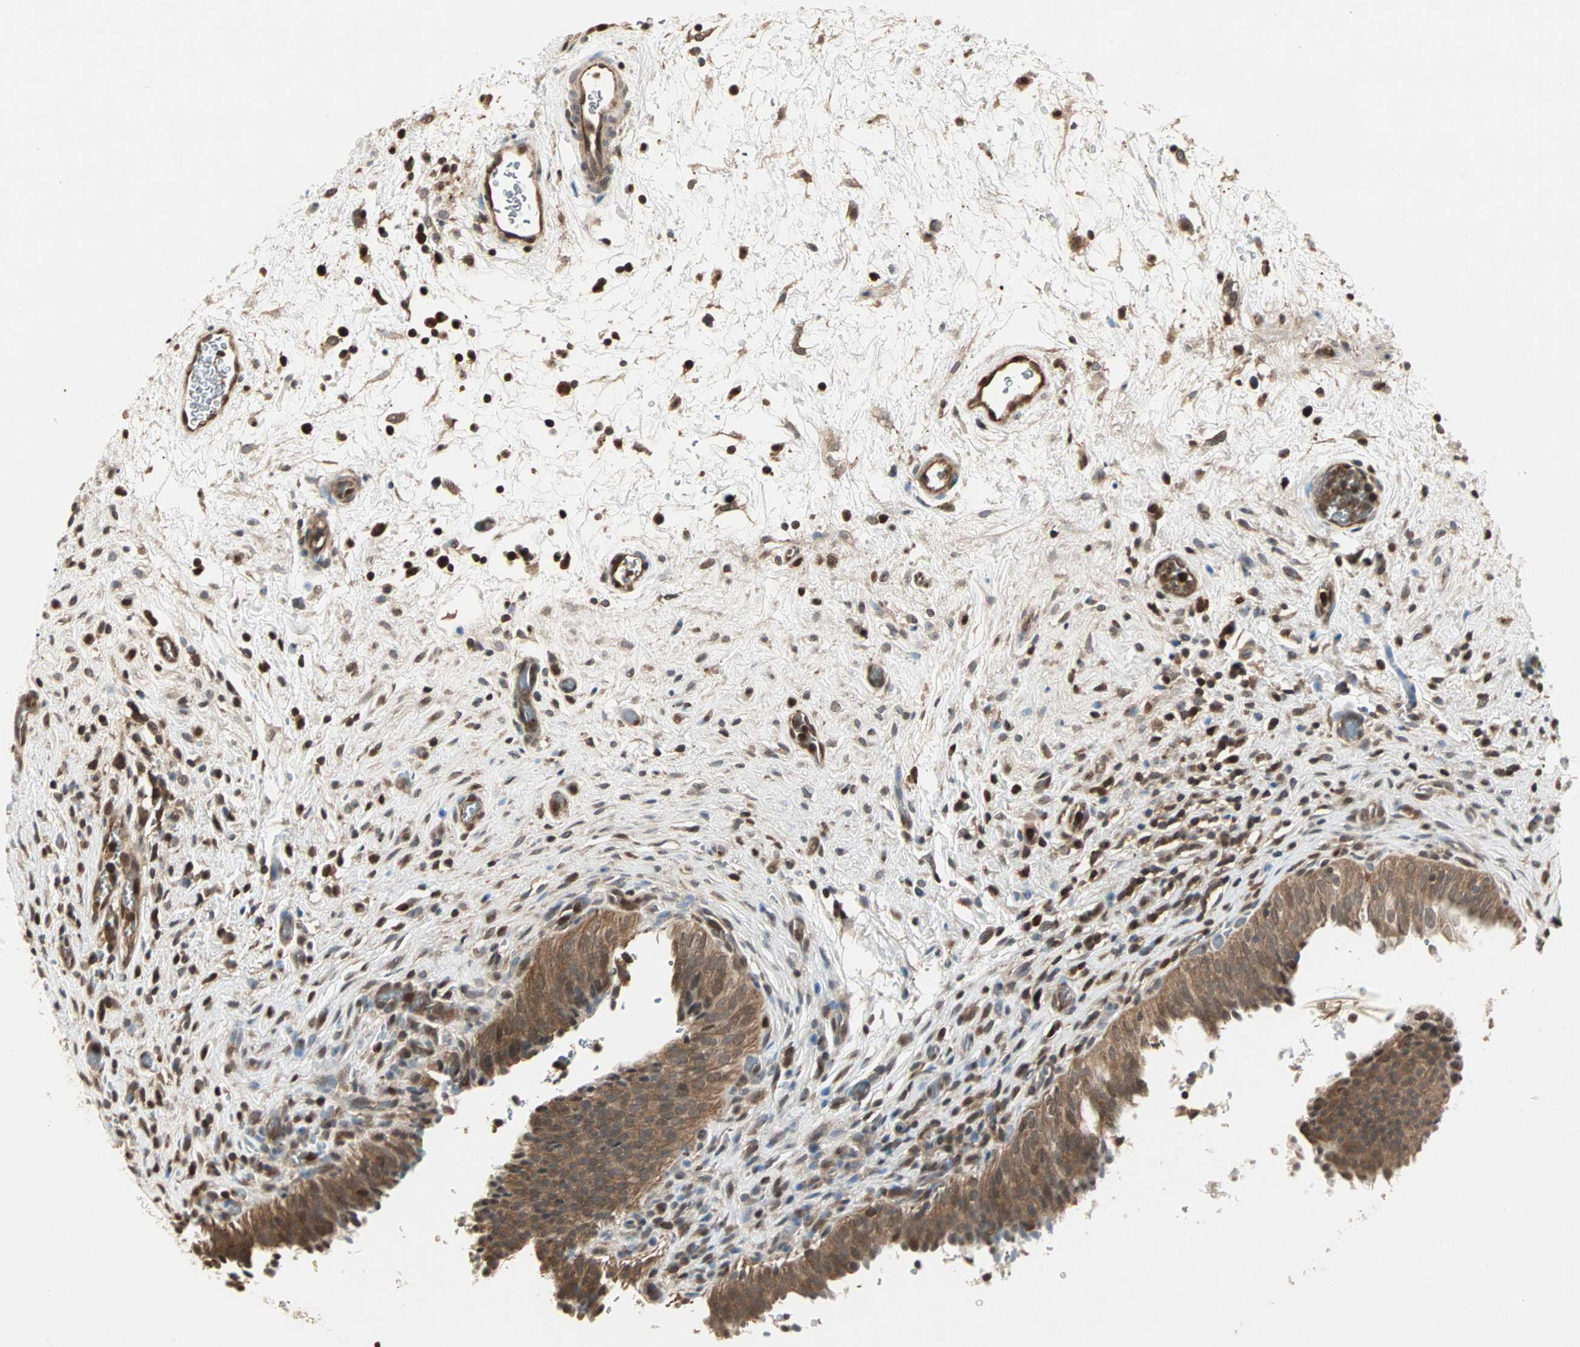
{"staining": {"intensity": "moderate", "quantity": ">75%", "location": "cytoplasmic/membranous"}, "tissue": "urinary bladder", "cell_type": "Urothelial cells", "image_type": "normal", "snomed": [{"axis": "morphology", "description": "Normal tissue, NOS"}, {"axis": "topography", "description": "Urinary bladder"}], "caption": "Moderate cytoplasmic/membranous positivity is identified in approximately >75% of urothelial cells in normal urinary bladder. (IHC, brightfield microscopy, high magnification).", "gene": "DRG2", "patient": {"sex": "male", "age": 51}}